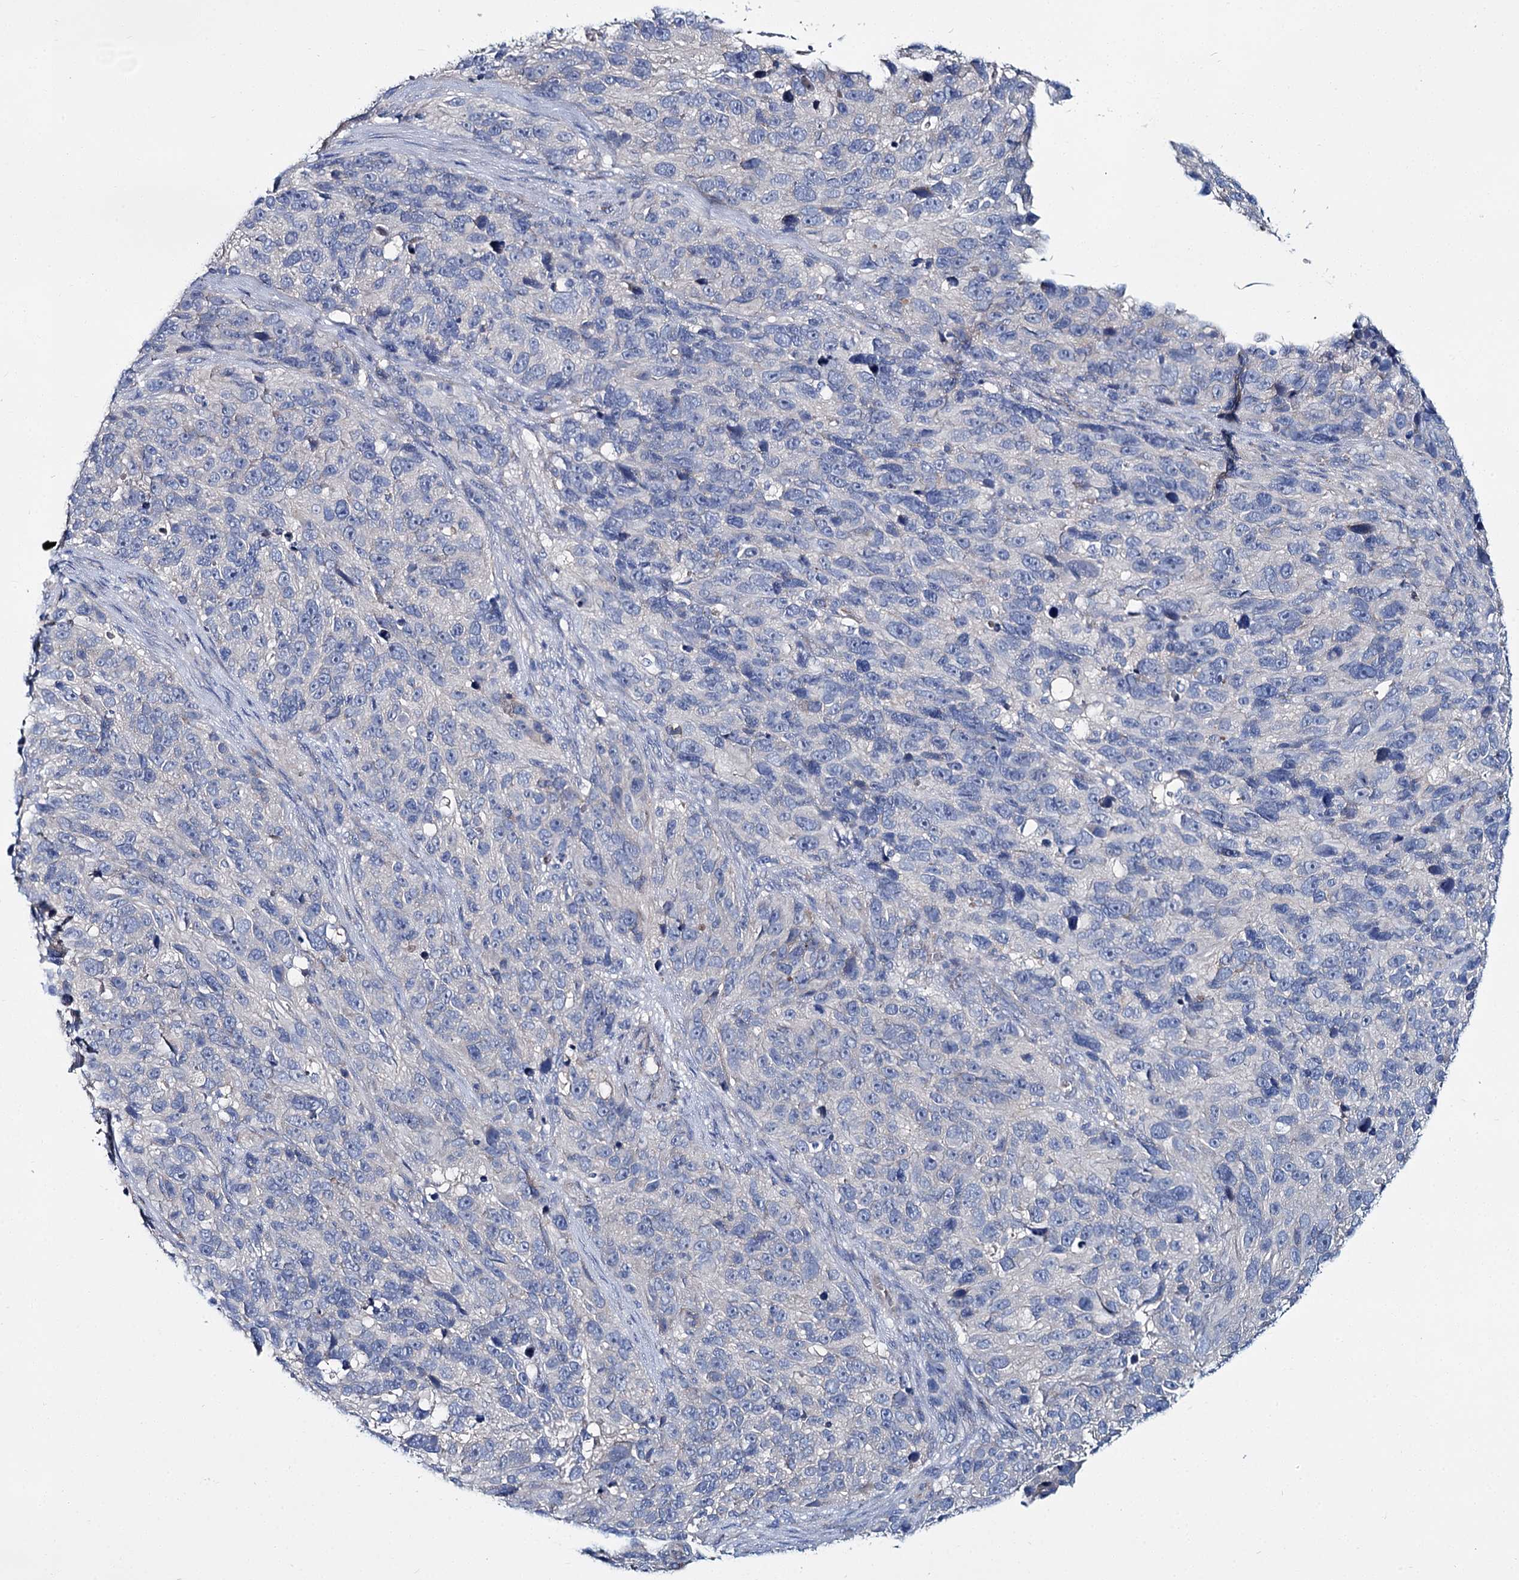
{"staining": {"intensity": "negative", "quantity": "none", "location": "none"}, "tissue": "melanoma", "cell_type": "Tumor cells", "image_type": "cancer", "snomed": [{"axis": "morphology", "description": "Malignant melanoma, NOS"}, {"axis": "topography", "description": "Skin"}], "caption": "DAB immunohistochemical staining of melanoma shows no significant staining in tumor cells.", "gene": "ATG2A", "patient": {"sex": "male", "age": 84}}